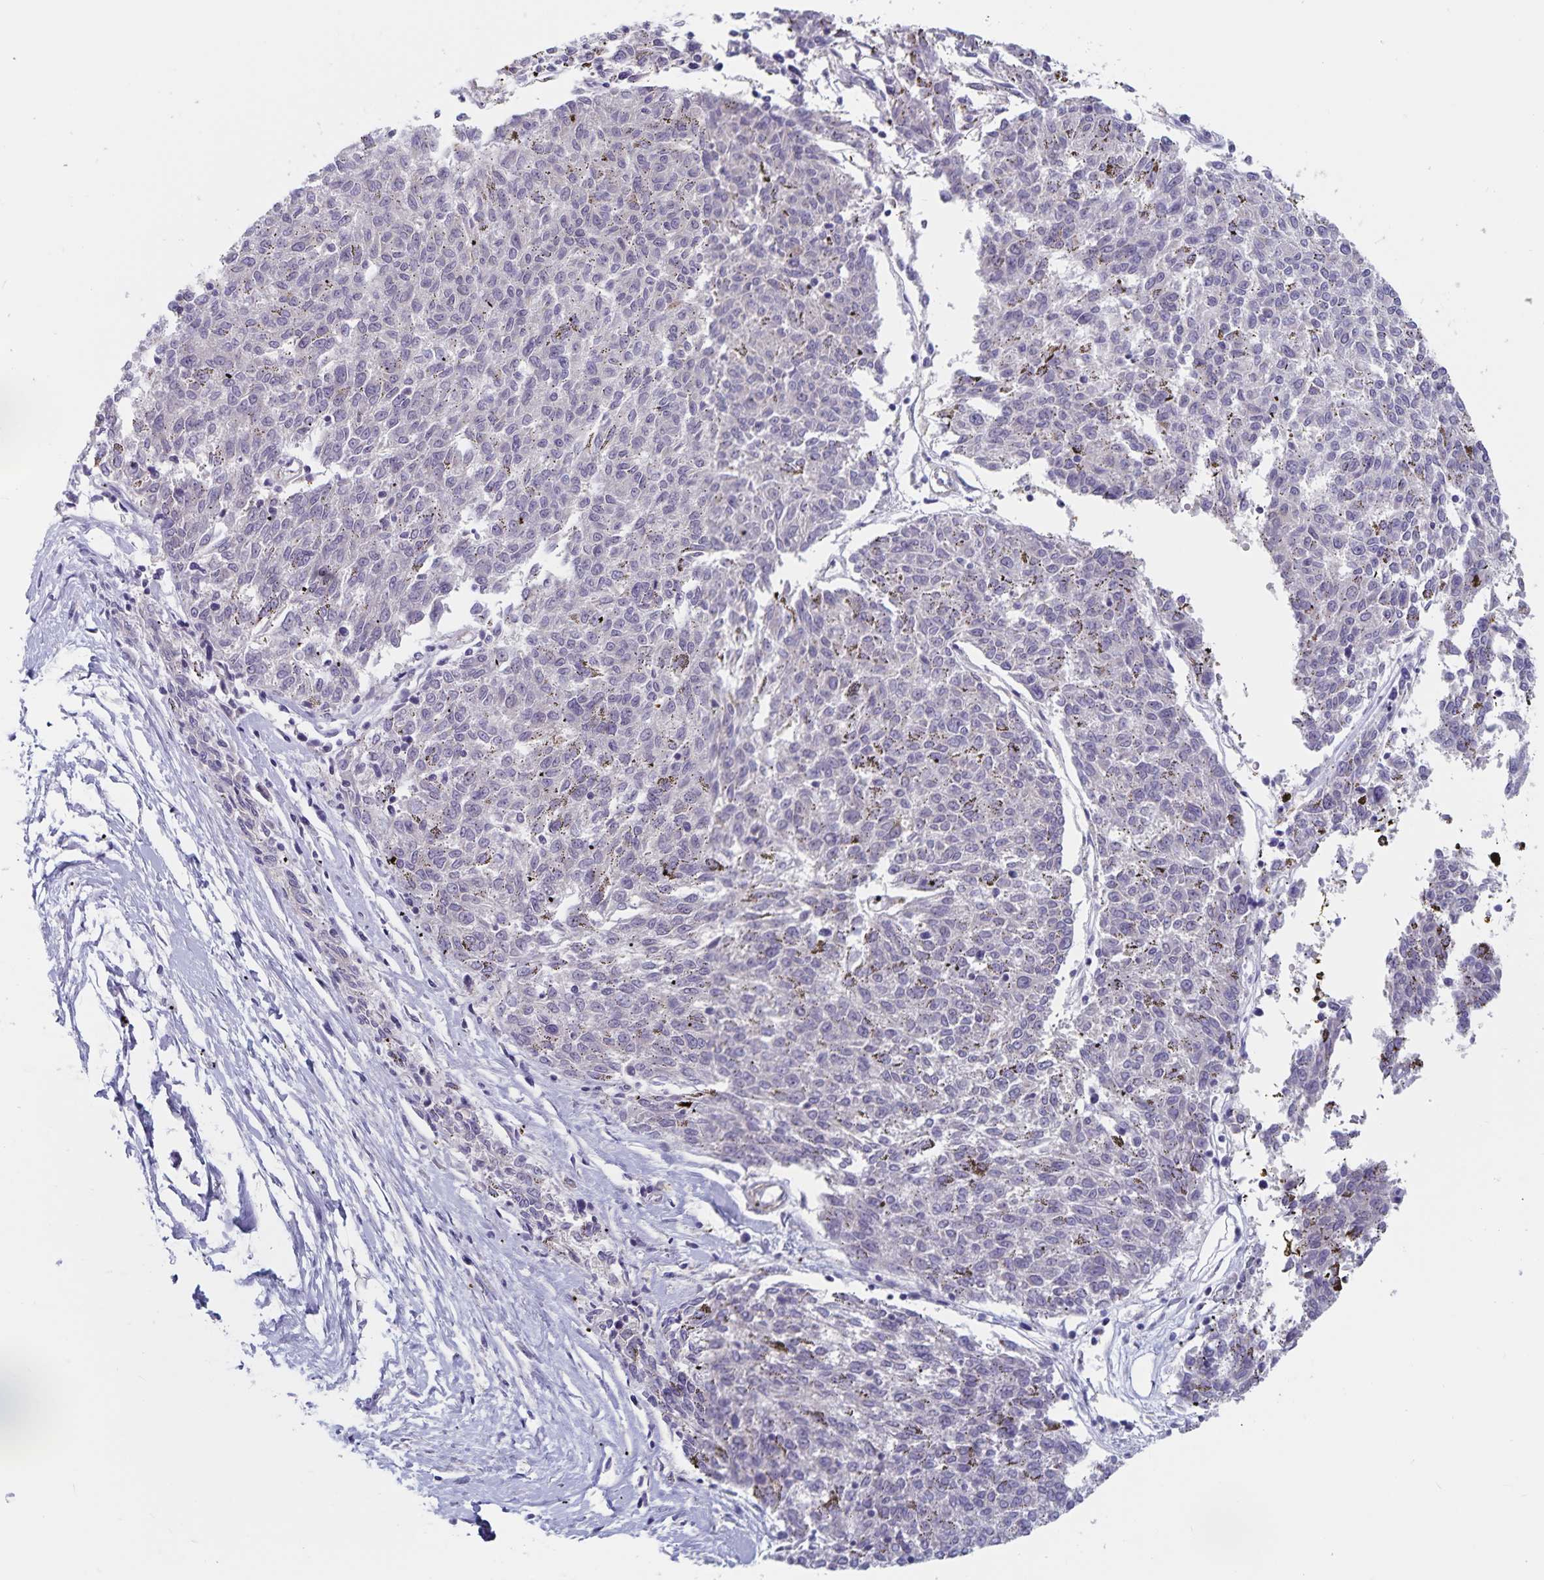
{"staining": {"intensity": "negative", "quantity": "none", "location": "none"}, "tissue": "melanoma", "cell_type": "Tumor cells", "image_type": "cancer", "snomed": [{"axis": "morphology", "description": "Malignant melanoma, NOS"}, {"axis": "topography", "description": "Skin"}], "caption": "This is an immunohistochemistry (IHC) image of human malignant melanoma. There is no positivity in tumor cells.", "gene": "BAG6", "patient": {"sex": "female", "age": 72}}